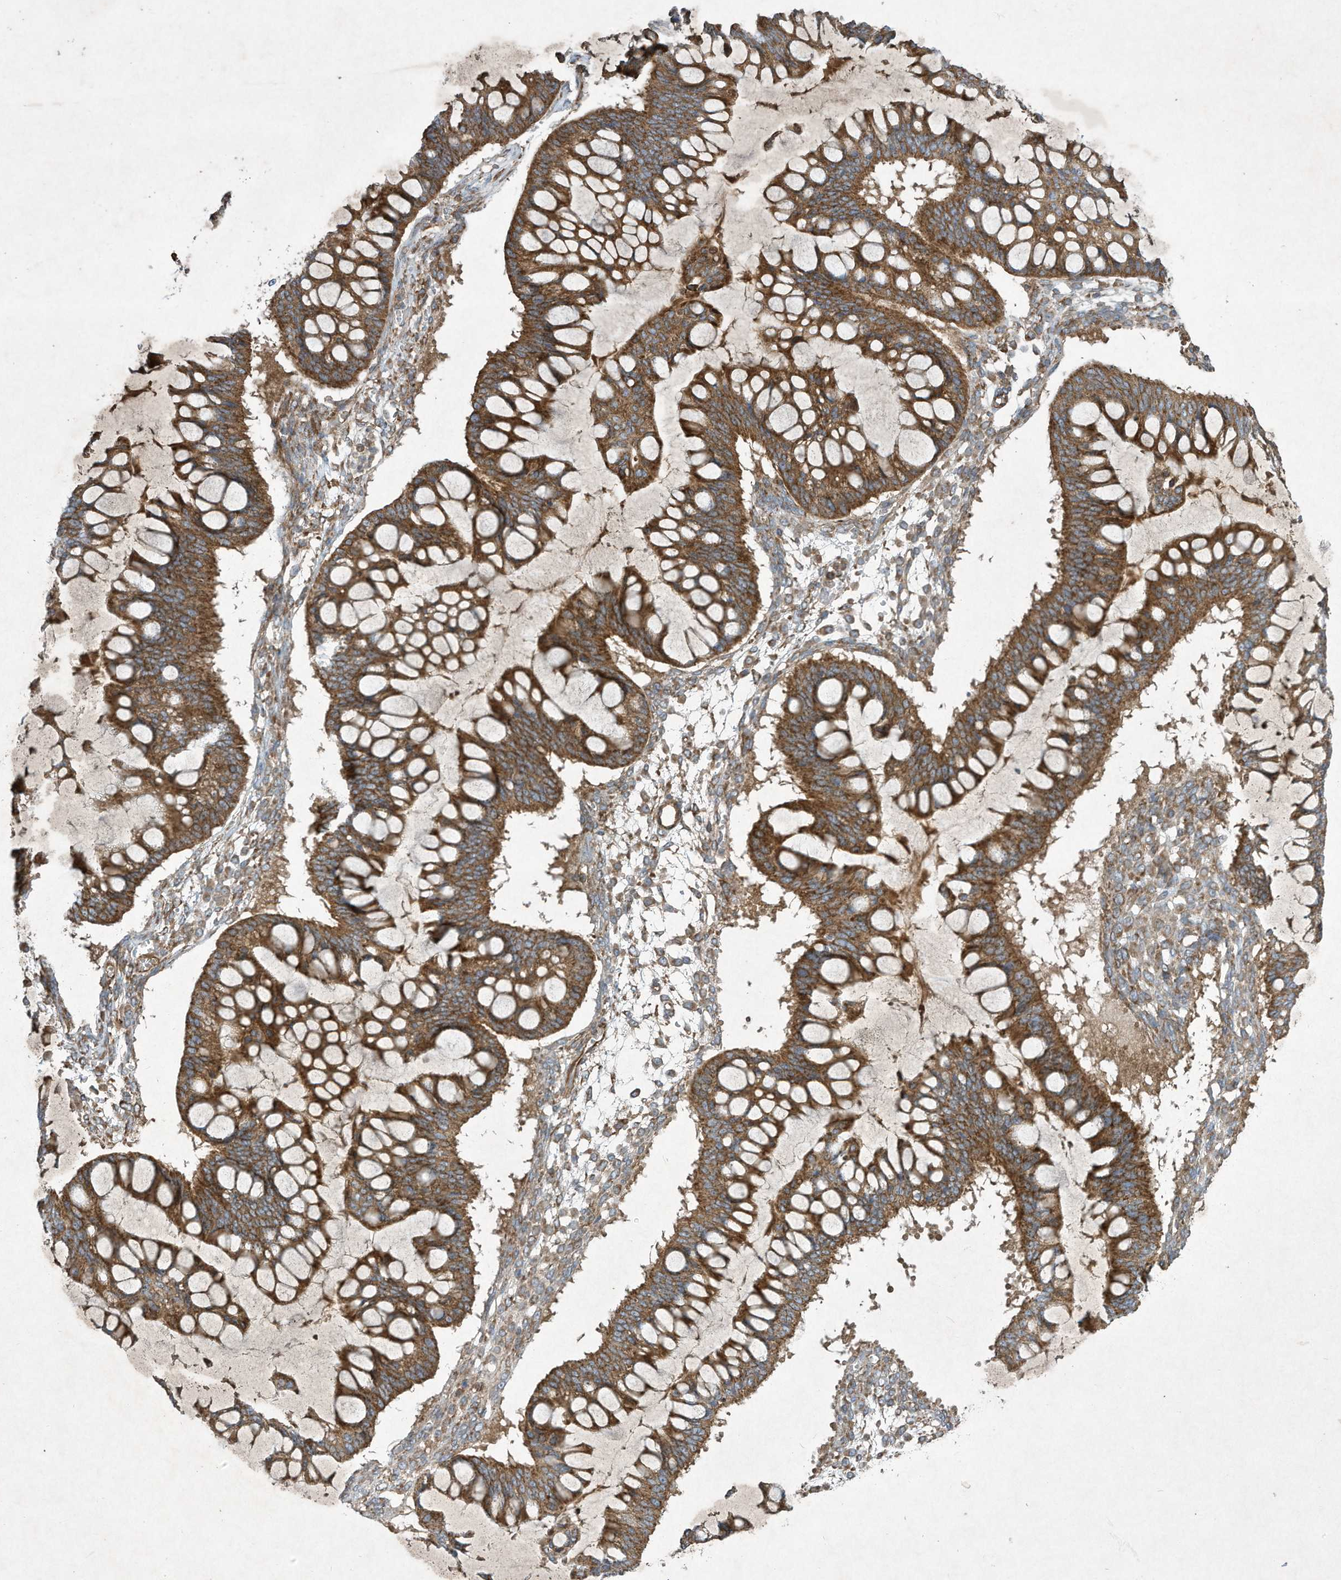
{"staining": {"intensity": "moderate", "quantity": ">75%", "location": "cytoplasmic/membranous"}, "tissue": "ovarian cancer", "cell_type": "Tumor cells", "image_type": "cancer", "snomed": [{"axis": "morphology", "description": "Cystadenocarcinoma, mucinous, NOS"}, {"axis": "topography", "description": "Ovary"}], "caption": "Ovarian cancer (mucinous cystadenocarcinoma) was stained to show a protein in brown. There is medium levels of moderate cytoplasmic/membranous staining in about >75% of tumor cells.", "gene": "SYNJ2", "patient": {"sex": "female", "age": 73}}